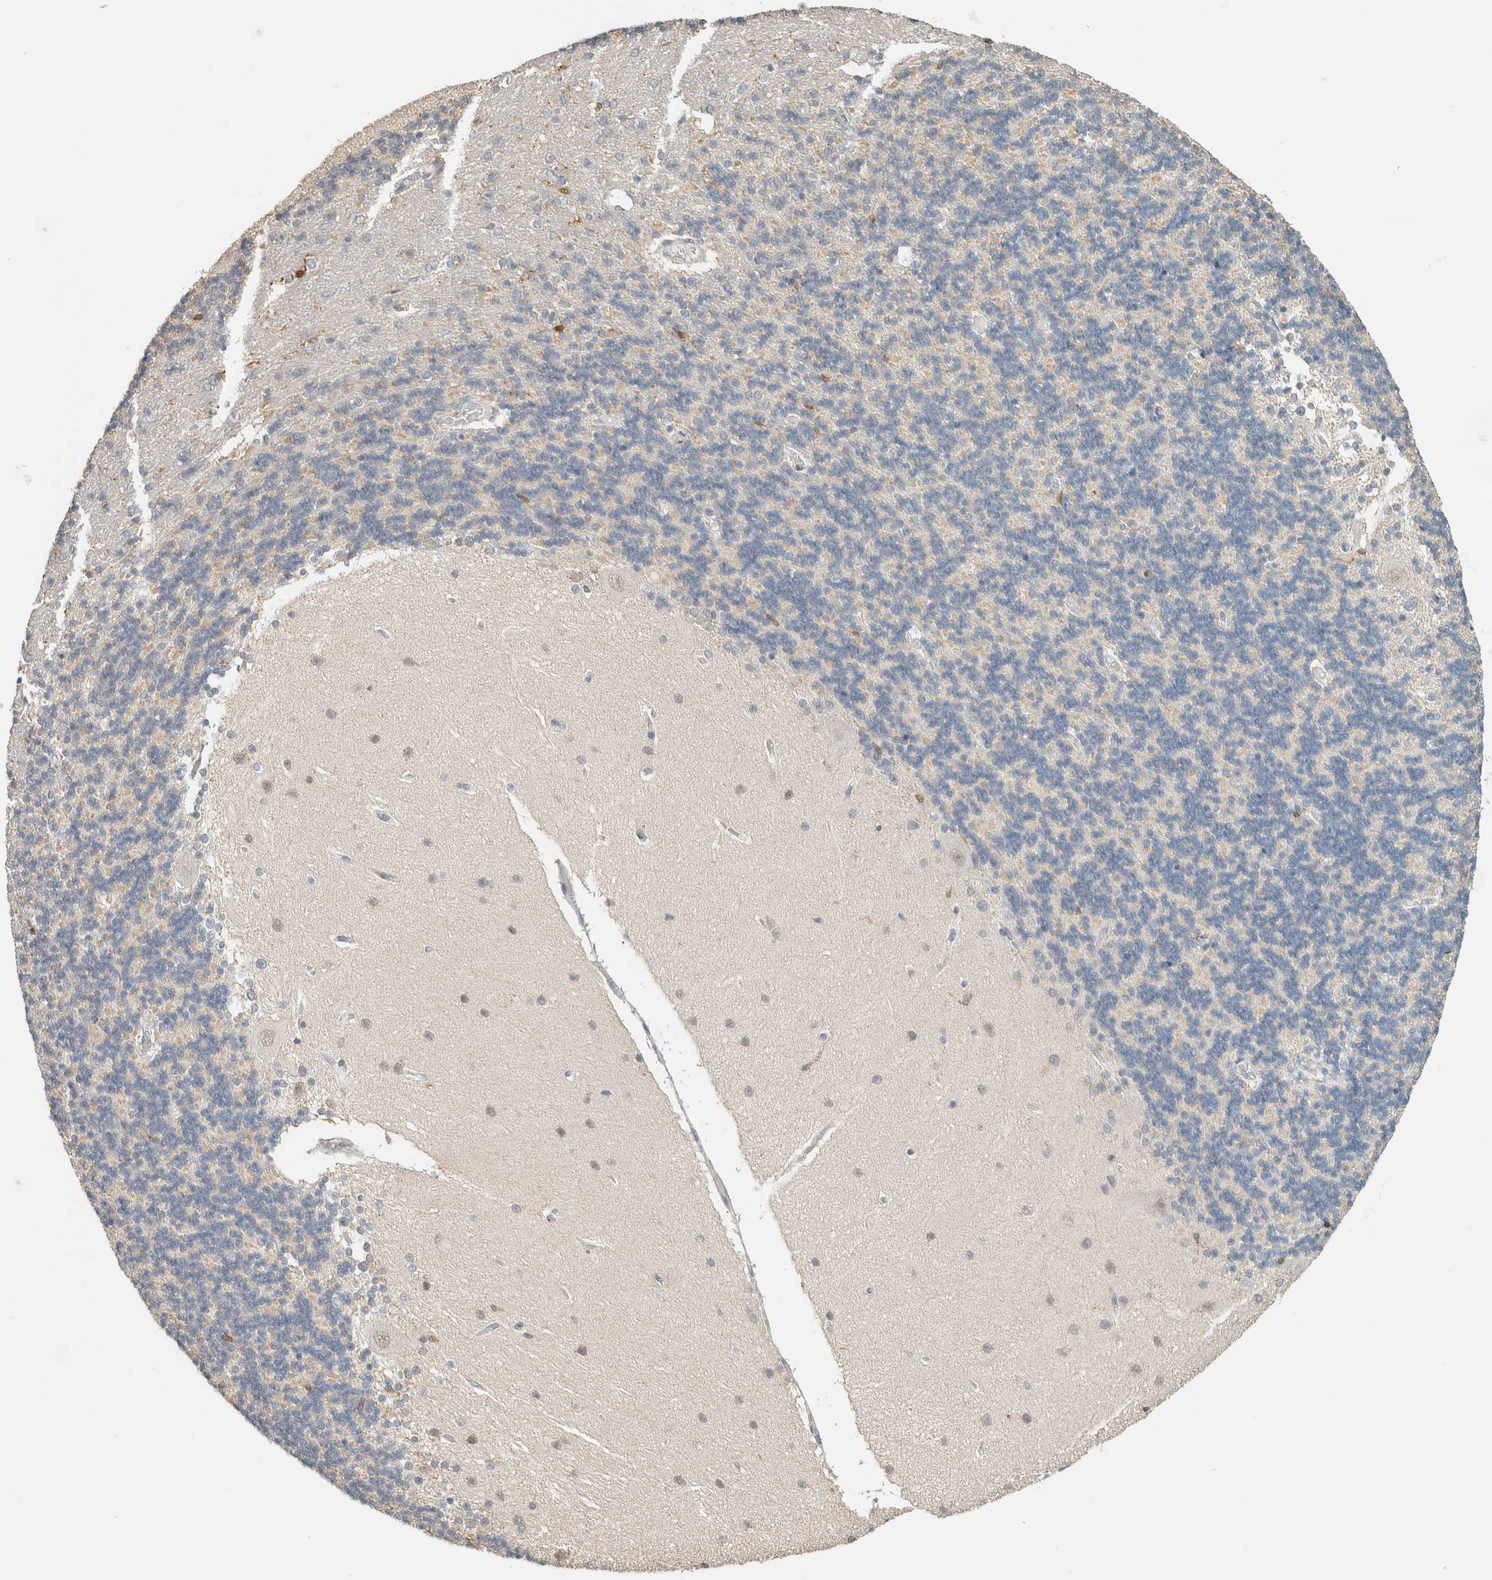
{"staining": {"intensity": "weak", "quantity": "<25%", "location": "cytoplasmic/membranous"}, "tissue": "cerebellum", "cell_type": "Cells in granular layer", "image_type": "normal", "snomed": [{"axis": "morphology", "description": "Normal tissue, NOS"}, {"axis": "topography", "description": "Cerebellum"}], "caption": "An immunohistochemistry image of normal cerebellum is shown. There is no staining in cells in granular layer of cerebellum.", "gene": "CAPG", "patient": {"sex": "female", "age": 54}}